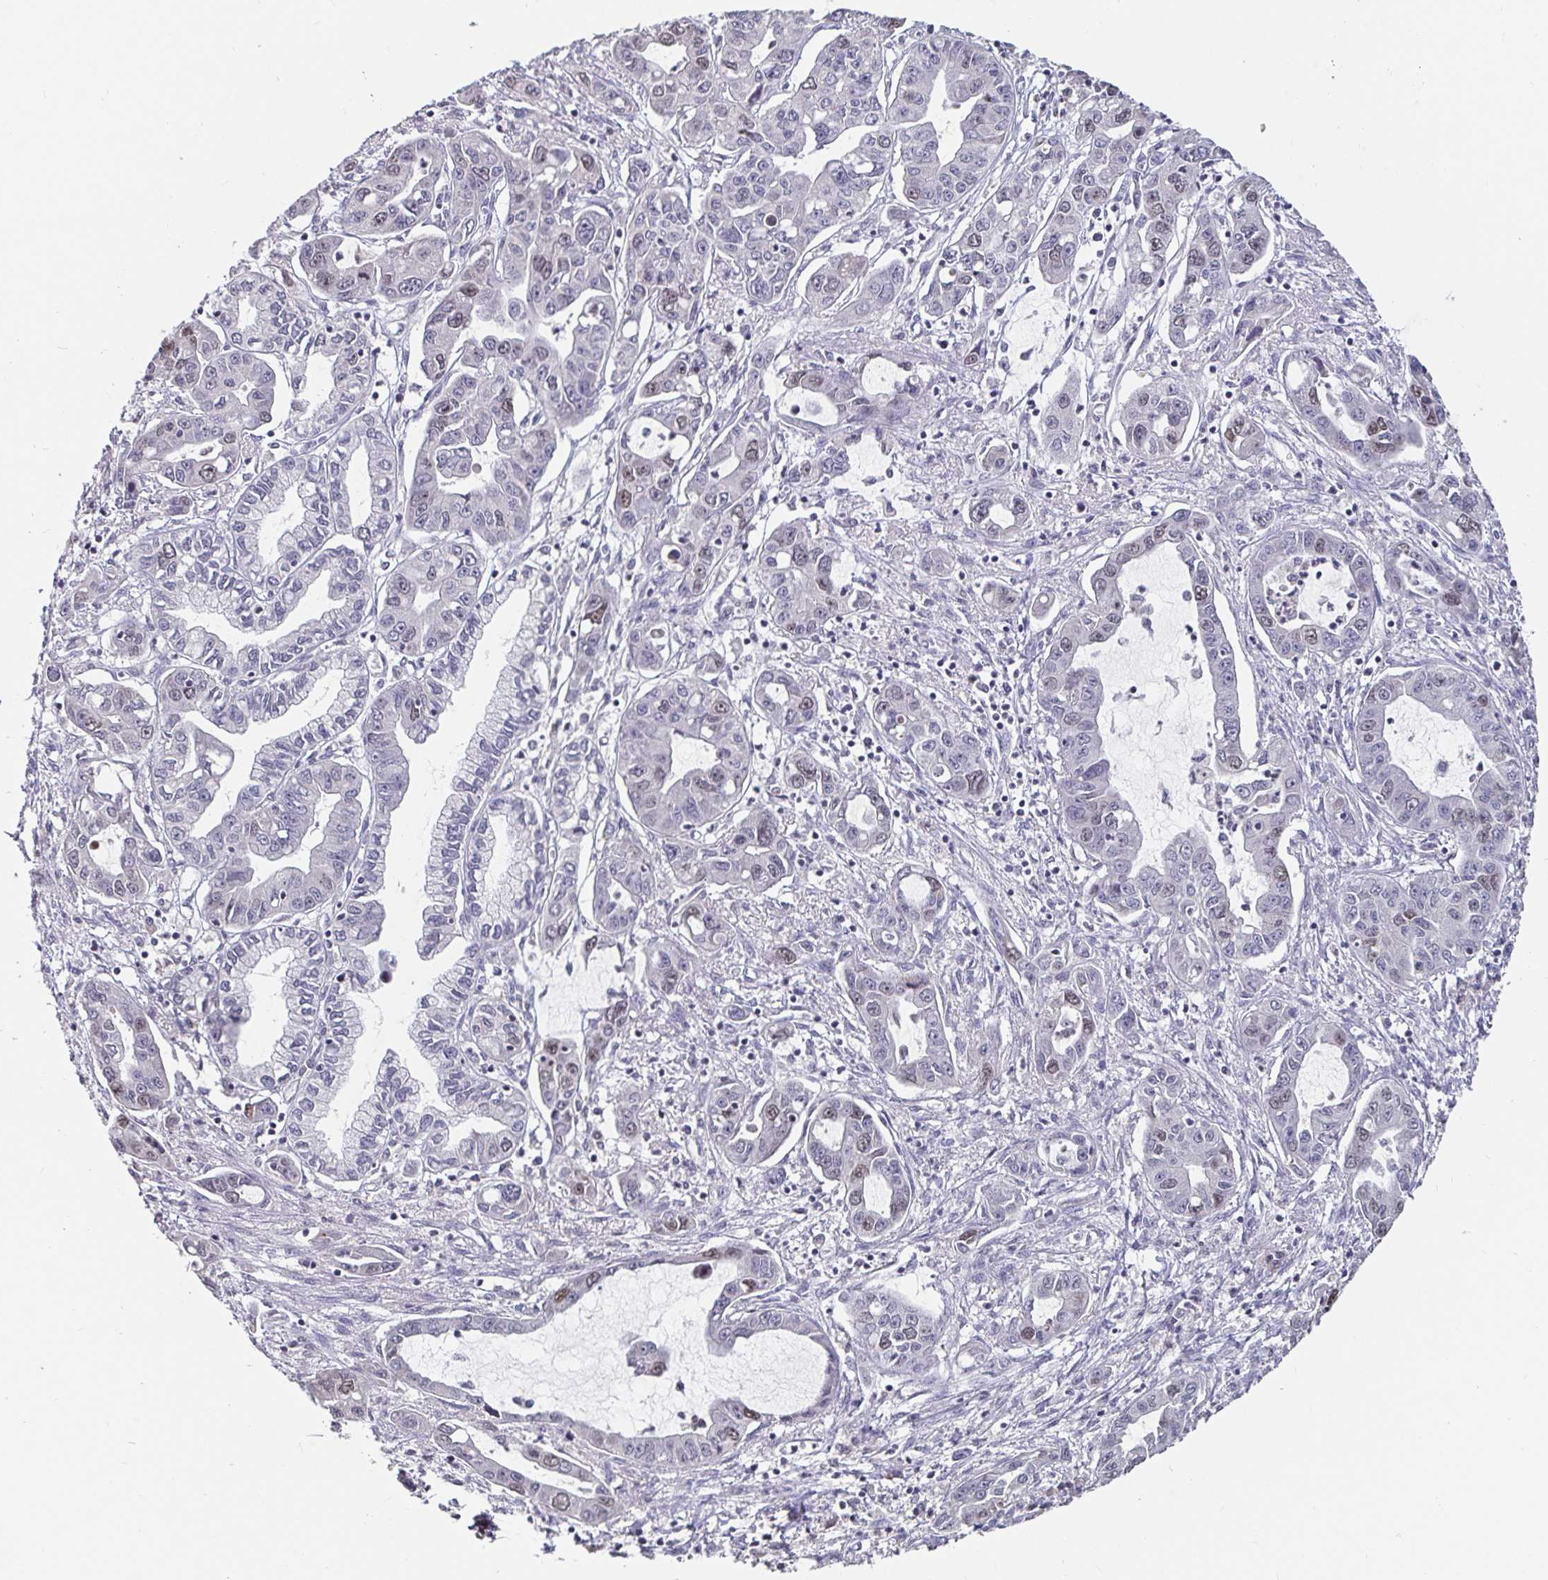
{"staining": {"intensity": "weak", "quantity": "<25%", "location": "nuclear"}, "tissue": "liver cancer", "cell_type": "Tumor cells", "image_type": "cancer", "snomed": [{"axis": "morphology", "description": "Cholangiocarcinoma"}, {"axis": "topography", "description": "Liver"}], "caption": "High power microscopy photomicrograph of an immunohistochemistry photomicrograph of liver cancer, revealing no significant expression in tumor cells. The staining is performed using DAB brown chromogen with nuclei counter-stained in using hematoxylin.", "gene": "ANLN", "patient": {"sex": "male", "age": 58}}